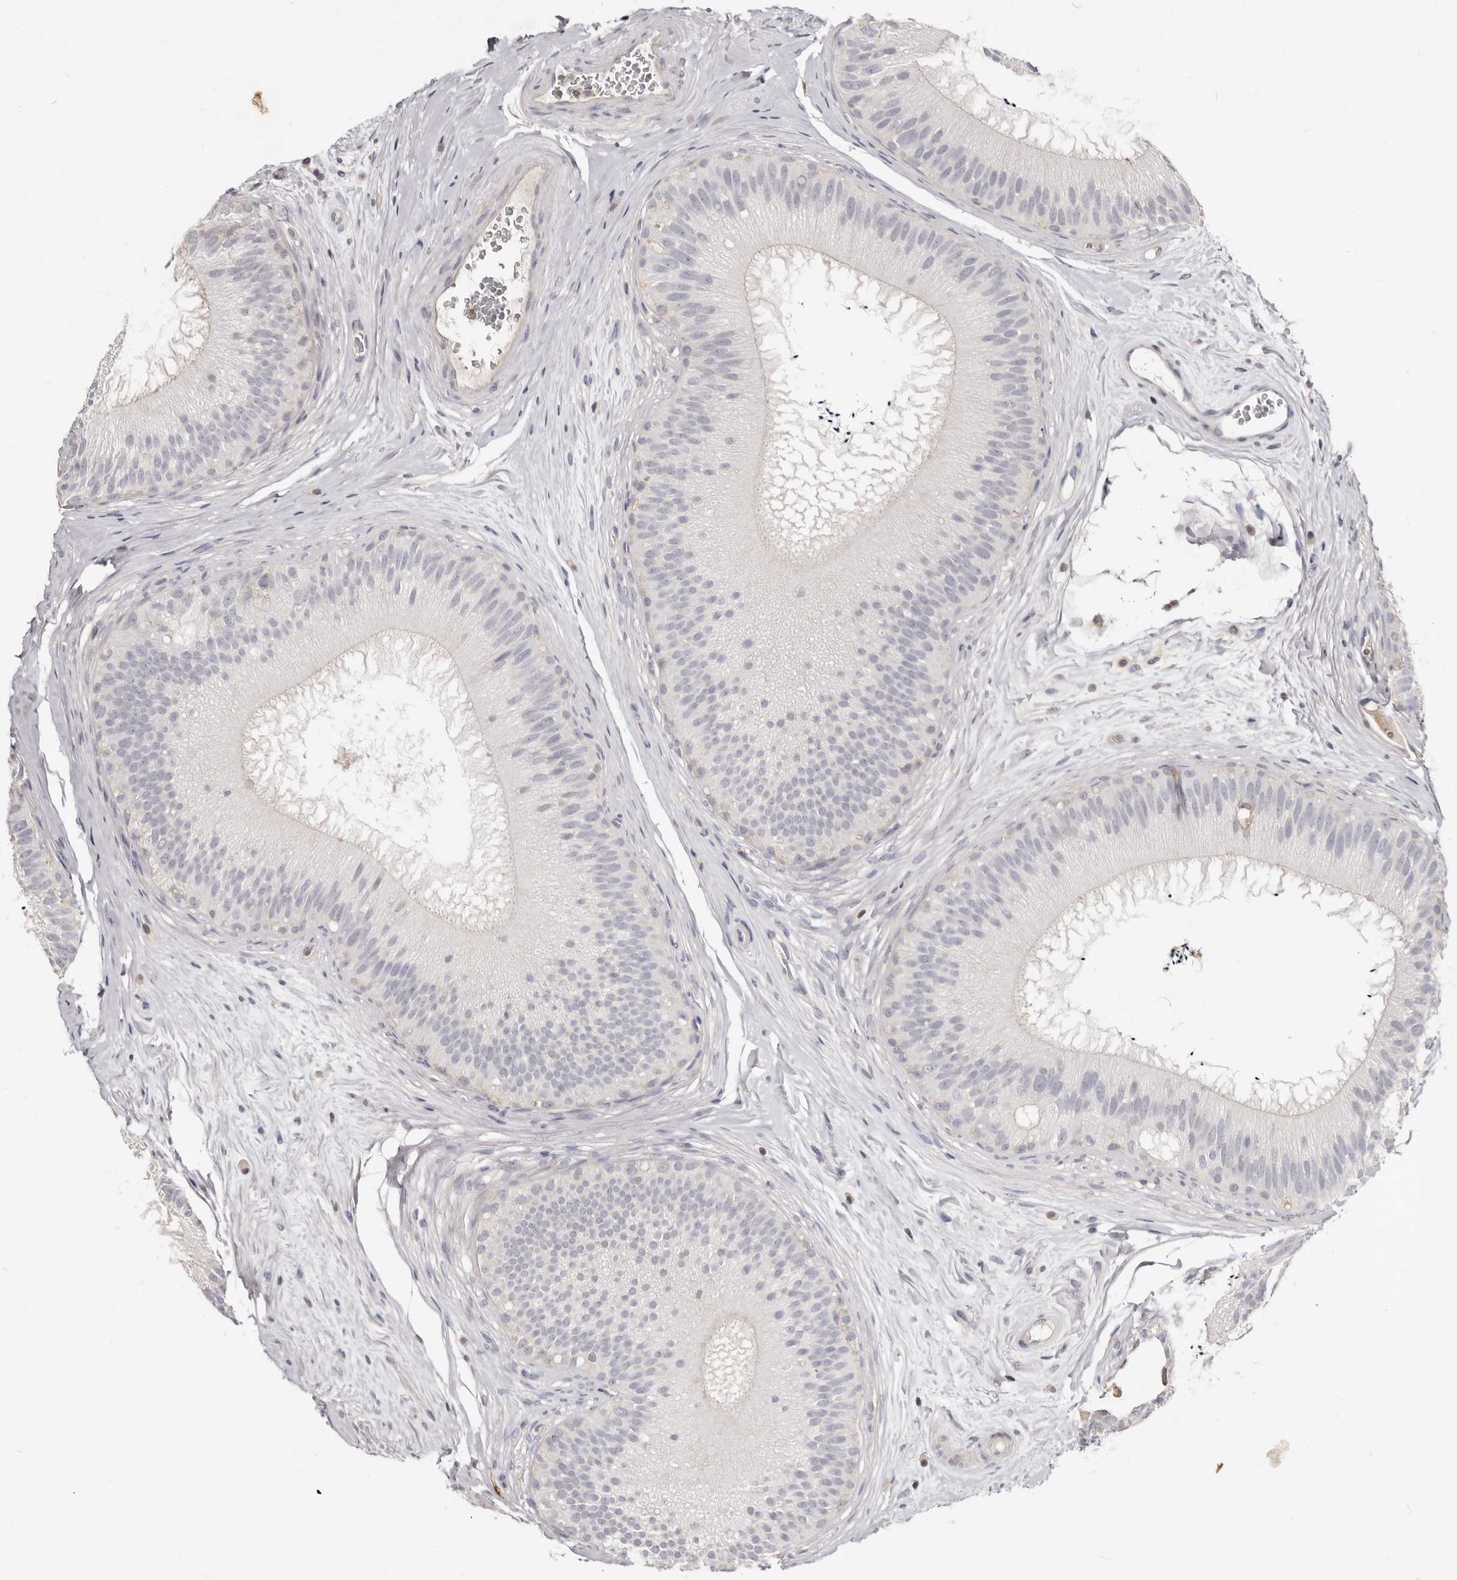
{"staining": {"intensity": "moderate", "quantity": "<25%", "location": "cytoplasmic/membranous"}, "tissue": "epididymis", "cell_type": "Glandular cells", "image_type": "normal", "snomed": [{"axis": "morphology", "description": "Normal tissue, NOS"}, {"axis": "topography", "description": "Epididymis"}], "caption": "This image displays unremarkable epididymis stained with immunohistochemistry (IHC) to label a protein in brown. The cytoplasmic/membranous of glandular cells show moderate positivity for the protein. Nuclei are counter-stained blue.", "gene": "KIF26B", "patient": {"sex": "male", "age": 45}}